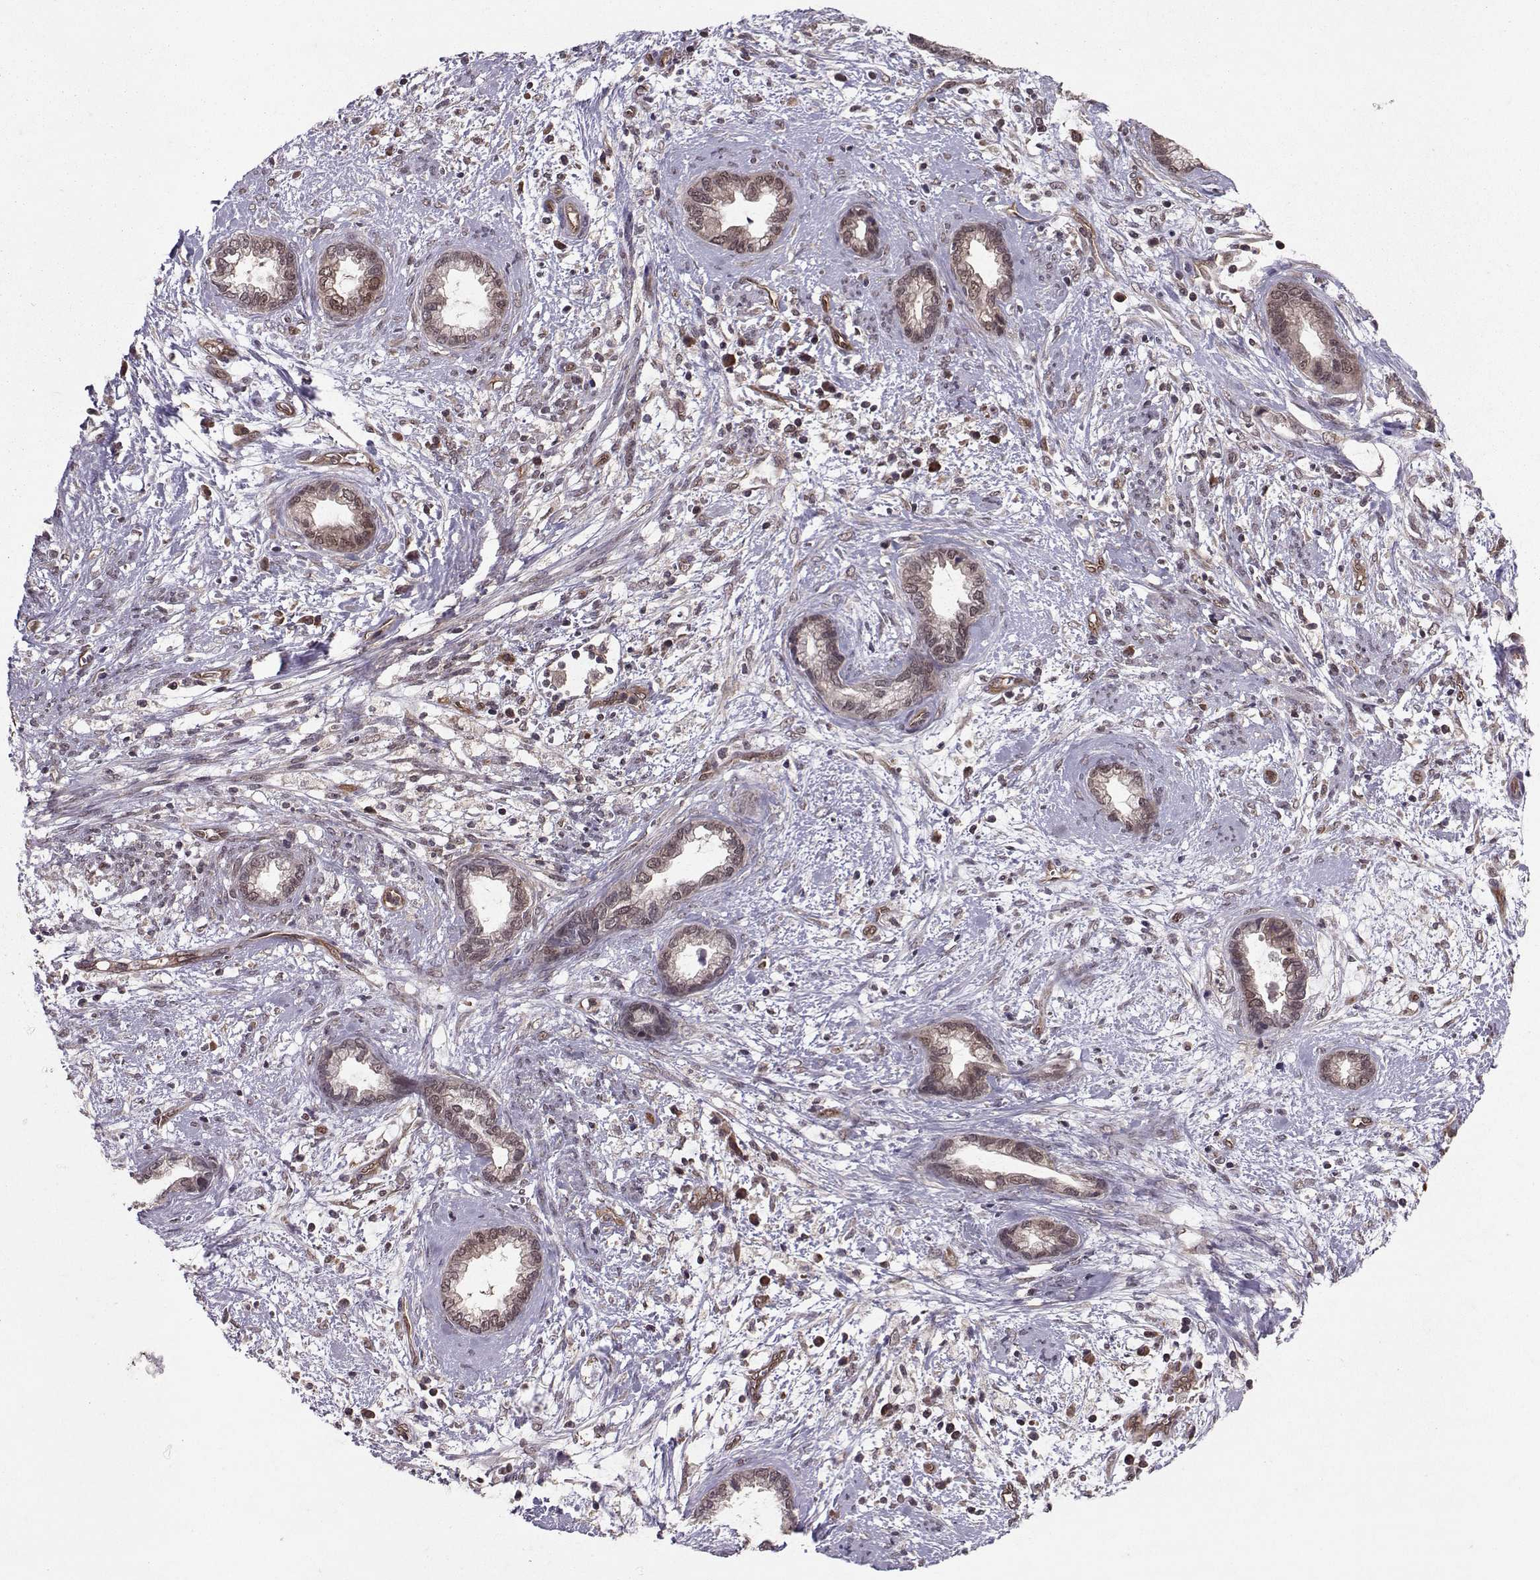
{"staining": {"intensity": "negative", "quantity": "none", "location": "none"}, "tissue": "cervical cancer", "cell_type": "Tumor cells", "image_type": "cancer", "snomed": [{"axis": "morphology", "description": "Adenocarcinoma, NOS"}, {"axis": "topography", "description": "Cervix"}], "caption": "Immunohistochemistry of human cervical cancer (adenocarcinoma) displays no staining in tumor cells. (Immunohistochemistry, brightfield microscopy, high magnification).", "gene": "PPP2R2A", "patient": {"sex": "female", "age": 62}}